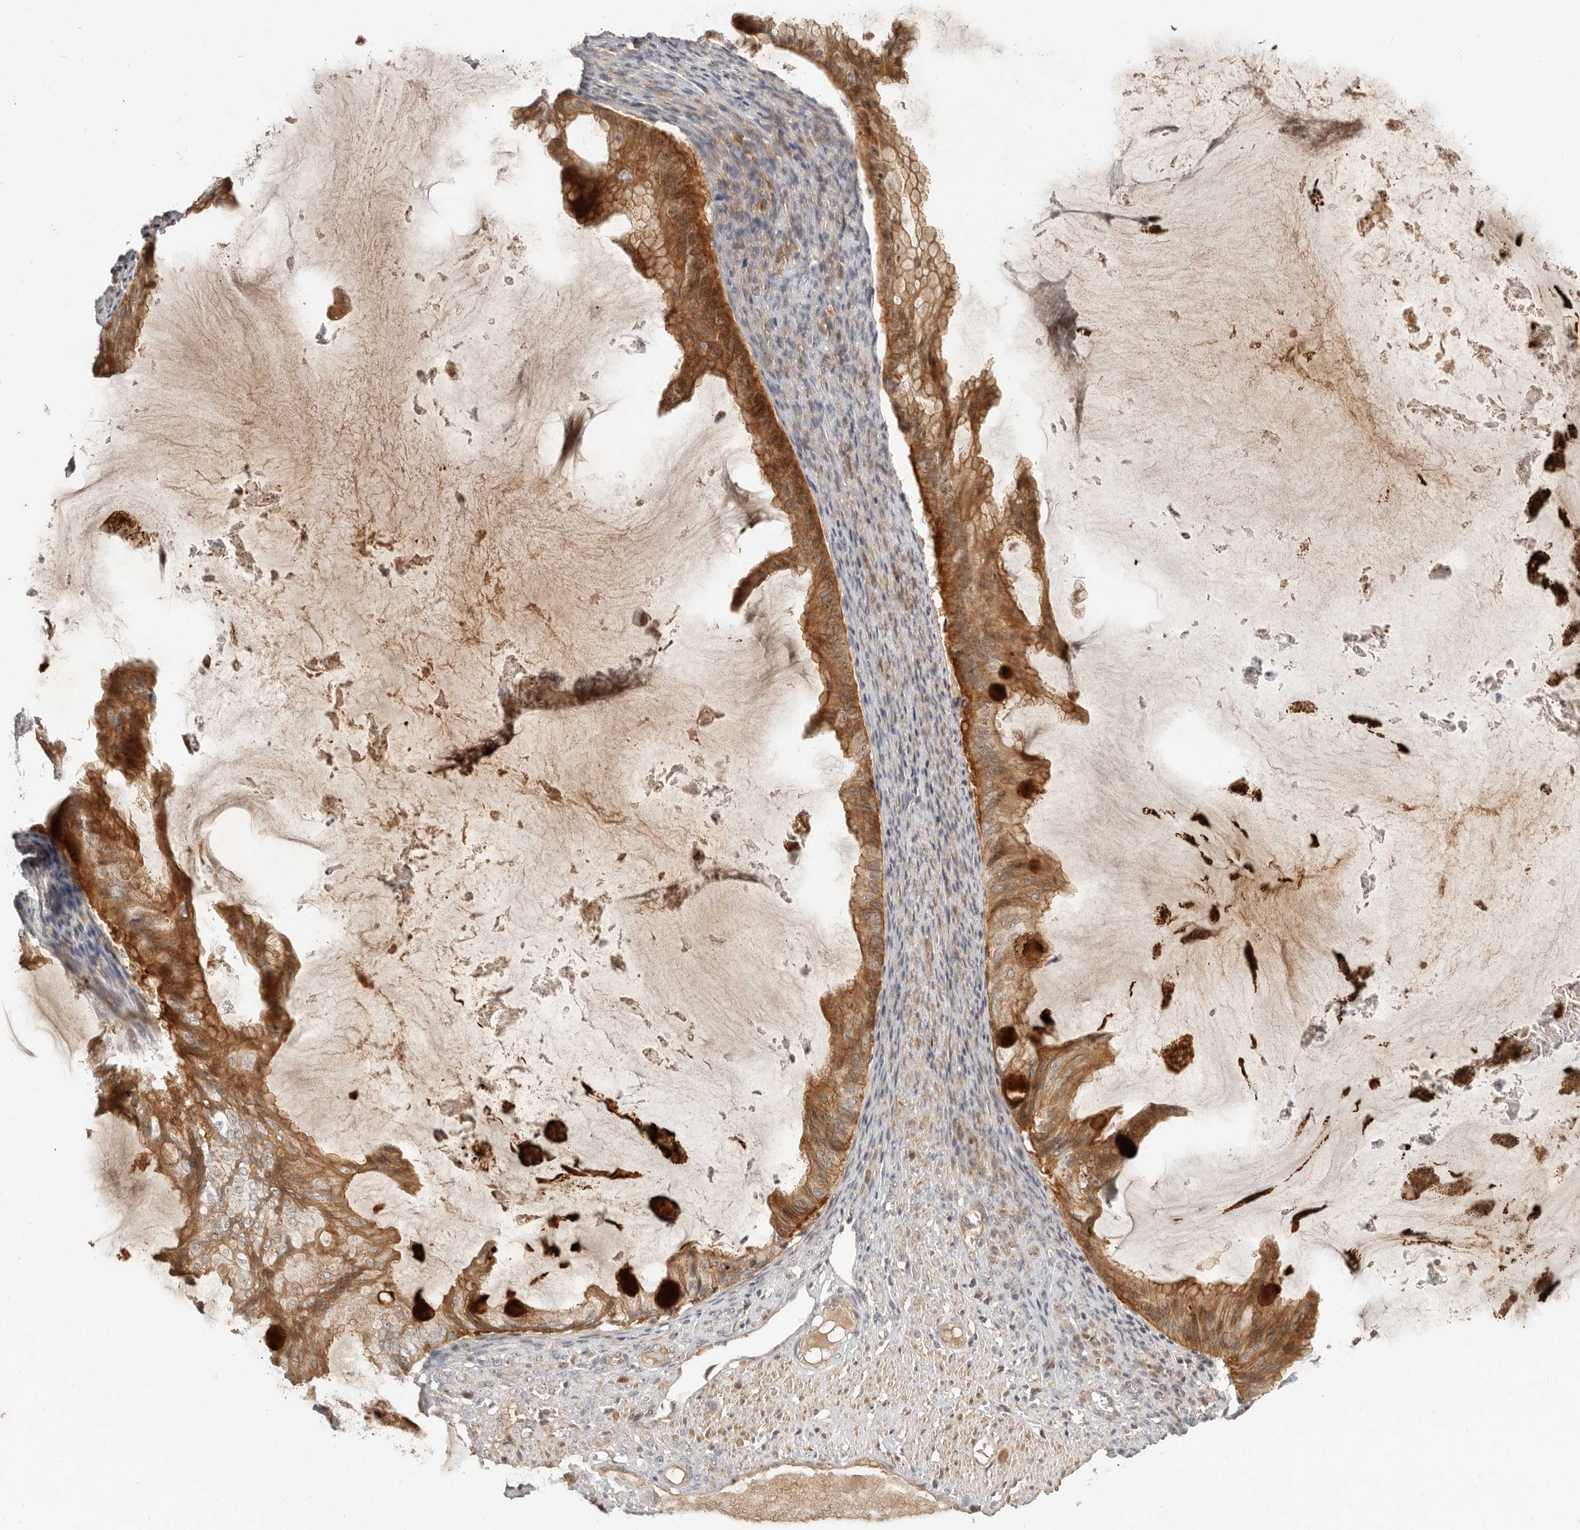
{"staining": {"intensity": "moderate", "quantity": ">75%", "location": "cytoplasmic/membranous"}, "tissue": "ovarian cancer", "cell_type": "Tumor cells", "image_type": "cancer", "snomed": [{"axis": "morphology", "description": "Cystadenocarcinoma, mucinous, NOS"}, {"axis": "topography", "description": "Ovary"}], "caption": "About >75% of tumor cells in human ovarian cancer show moderate cytoplasmic/membranous protein staining as visualized by brown immunohistochemical staining.", "gene": "MICALL2", "patient": {"sex": "female", "age": 61}}